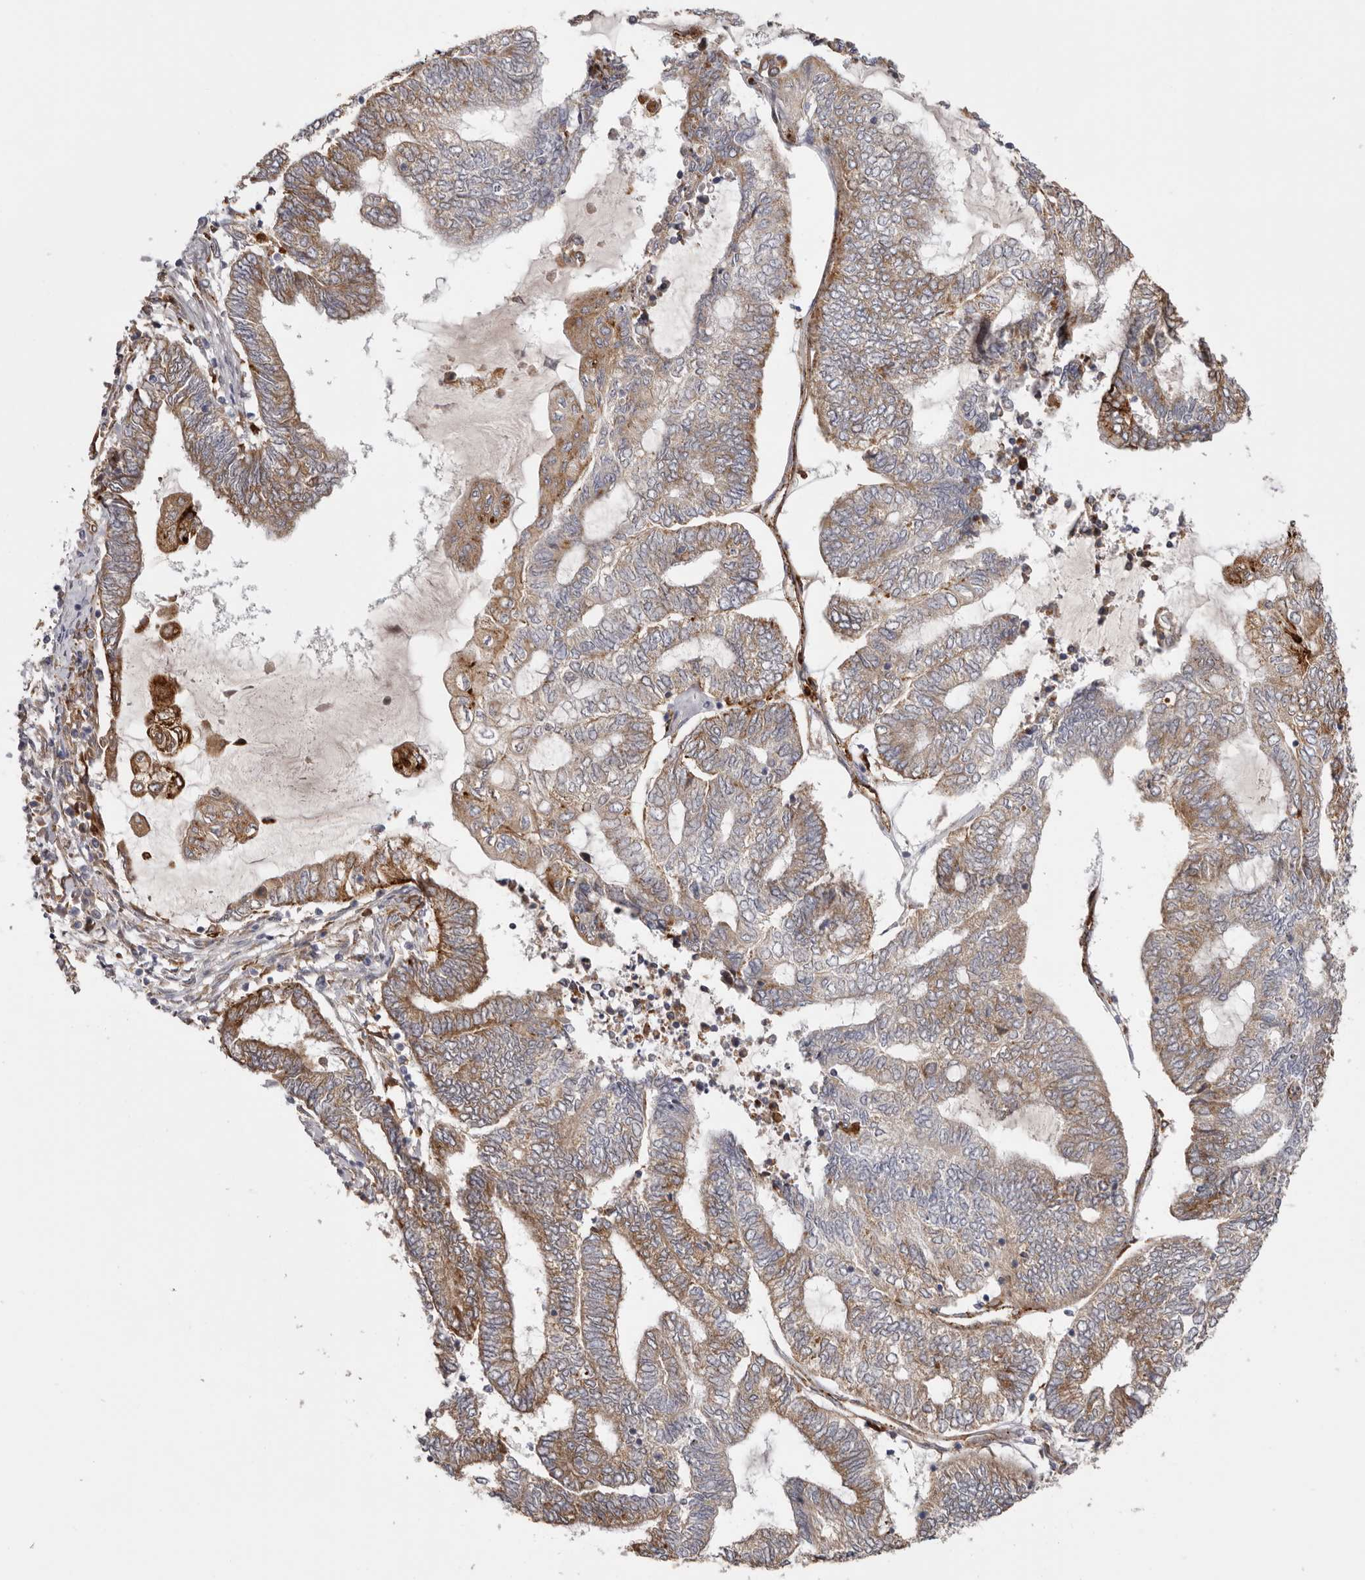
{"staining": {"intensity": "moderate", "quantity": ">75%", "location": "cytoplasmic/membranous"}, "tissue": "endometrial cancer", "cell_type": "Tumor cells", "image_type": "cancer", "snomed": [{"axis": "morphology", "description": "Adenocarcinoma, NOS"}, {"axis": "topography", "description": "Uterus"}, {"axis": "topography", "description": "Endometrium"}], "caption": "IHC (DAB) staining of human endometrial cancer demonstrates moderate cytoplasmic/membranous protein expression in about >75% of tumor cells.", "gene": "GRN", "patient": {"sex": "female", "age": 70}}